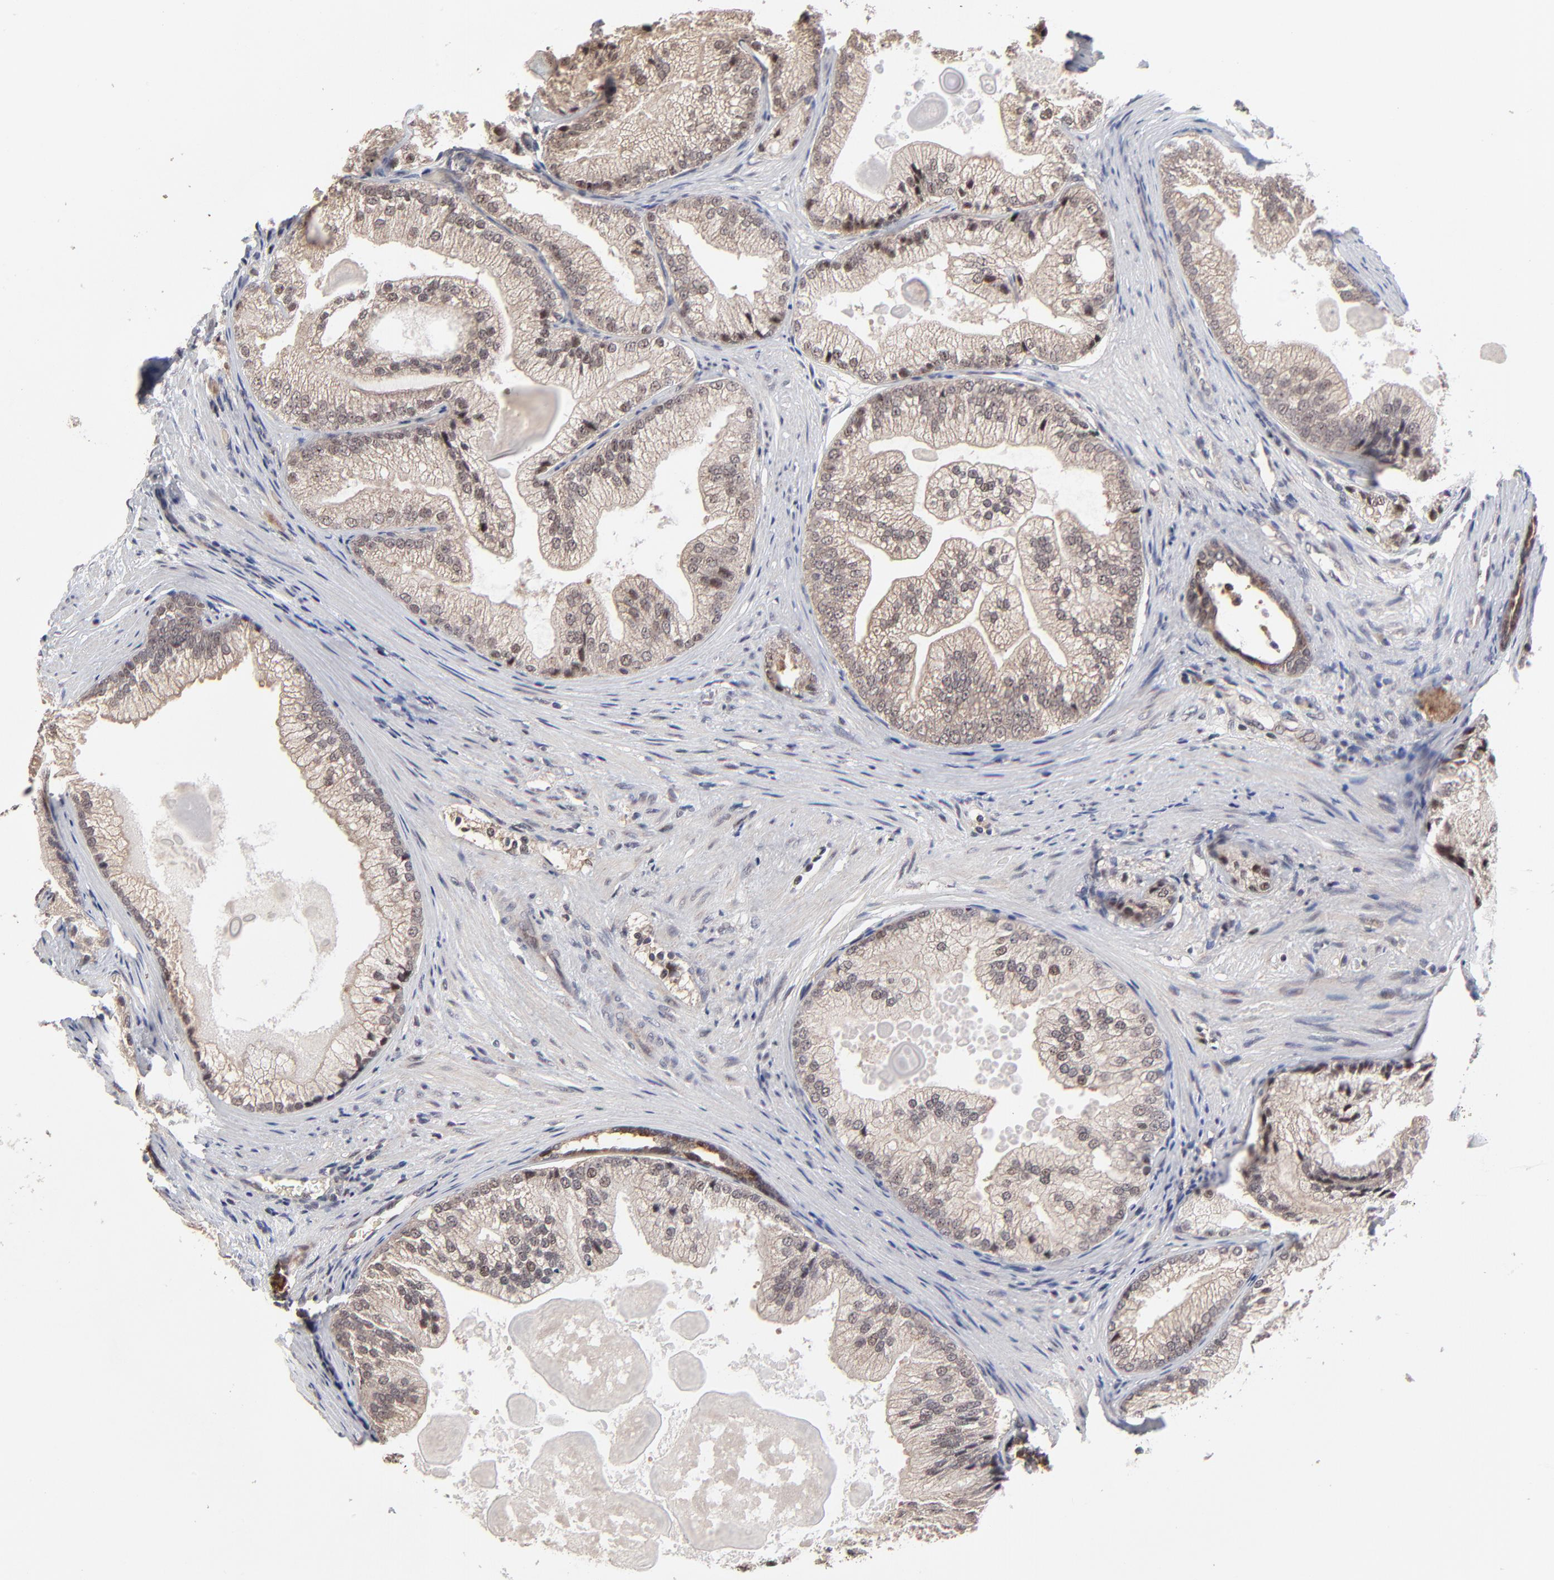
{"staining": {"intensity": "moderate", "quantity": ">75%", "location": "cytoplasmic/membranous"}, "tissue": "prostate cancer", "cell_type": "Tumor cells", "image_type": "cancer", "snomed": [{"axis": "morphology", "description": "Adenocarcinoma, Low grade"}, {"axis": "topography", "description": "Prostate"}], "caption": "High-magnification brightfield microscopy of prostate cancer (low-grade adenocarcinoma) stained with DAB (3,3'-diaminobenzidine) (brown) and counterstained with hematoxylin (blue). tumor cells exhibit moderate cytoplasmic/membranous expression is identified in approximately>75% of cells. (Brightfield microscopy of DAB IHC at high magnification).", "gene": "FRMD8", "patient": {"sex": "male", "age": 69}}